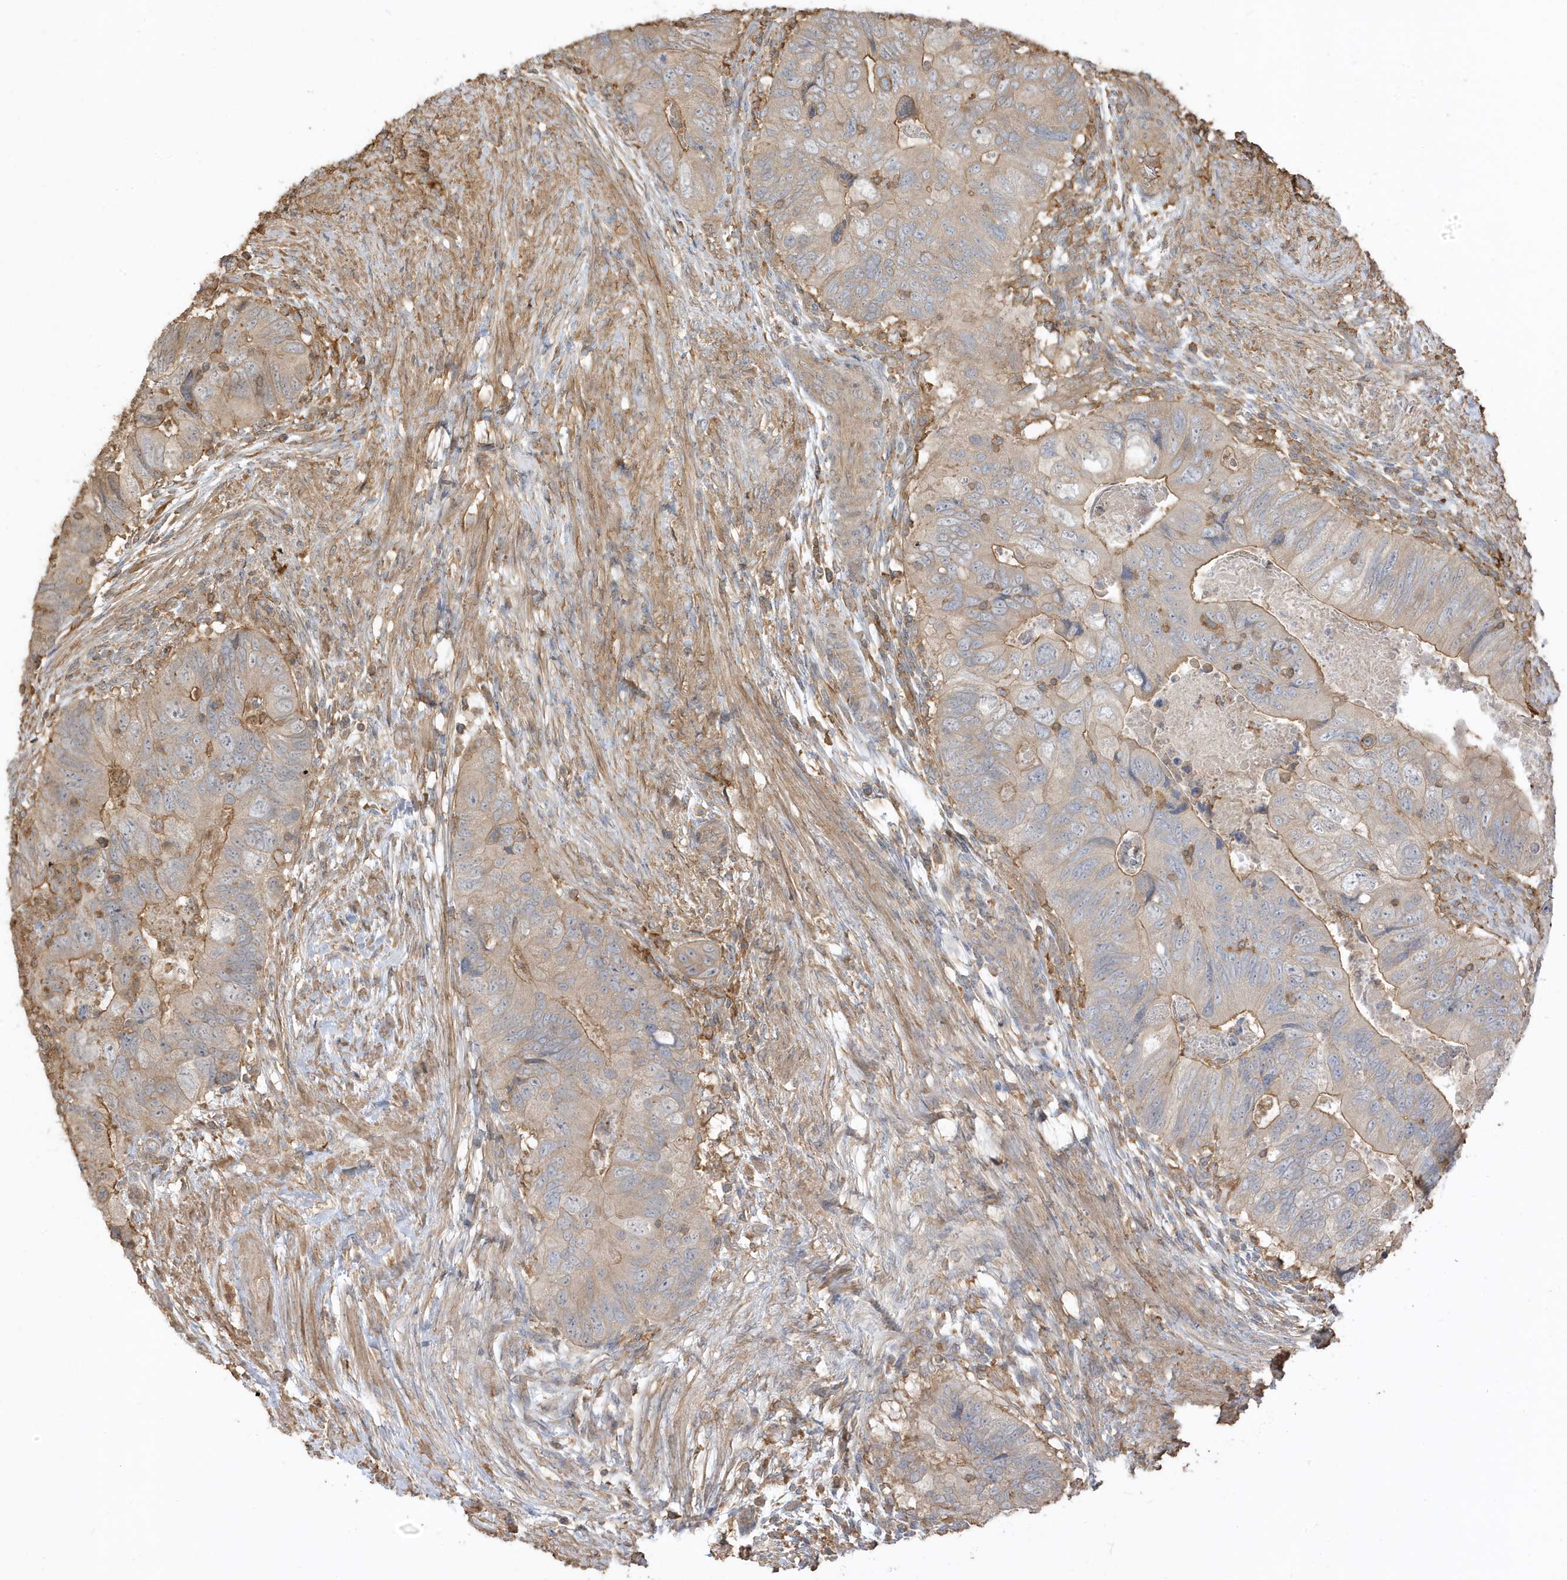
{"staining": {"intensity": "moderate", "quantity": "25%-75%", "location": "cytoplasmic/membranous"}, "tissue": "colorectal cancer", "cell_type": "Tumor cells", "image_type": "cancer", "snomed": [{"axis": "morphology", "description": "Adenocarcinoma, NOS"}, {"axis": "topography", "description": "Rectum"}], "caption": "Human colorectal cancer stained with a protein marker reveals moderate staining in tumor cells.", "gene": "ZBTB8A", "patient": {"sex": "male", "age": 63}}